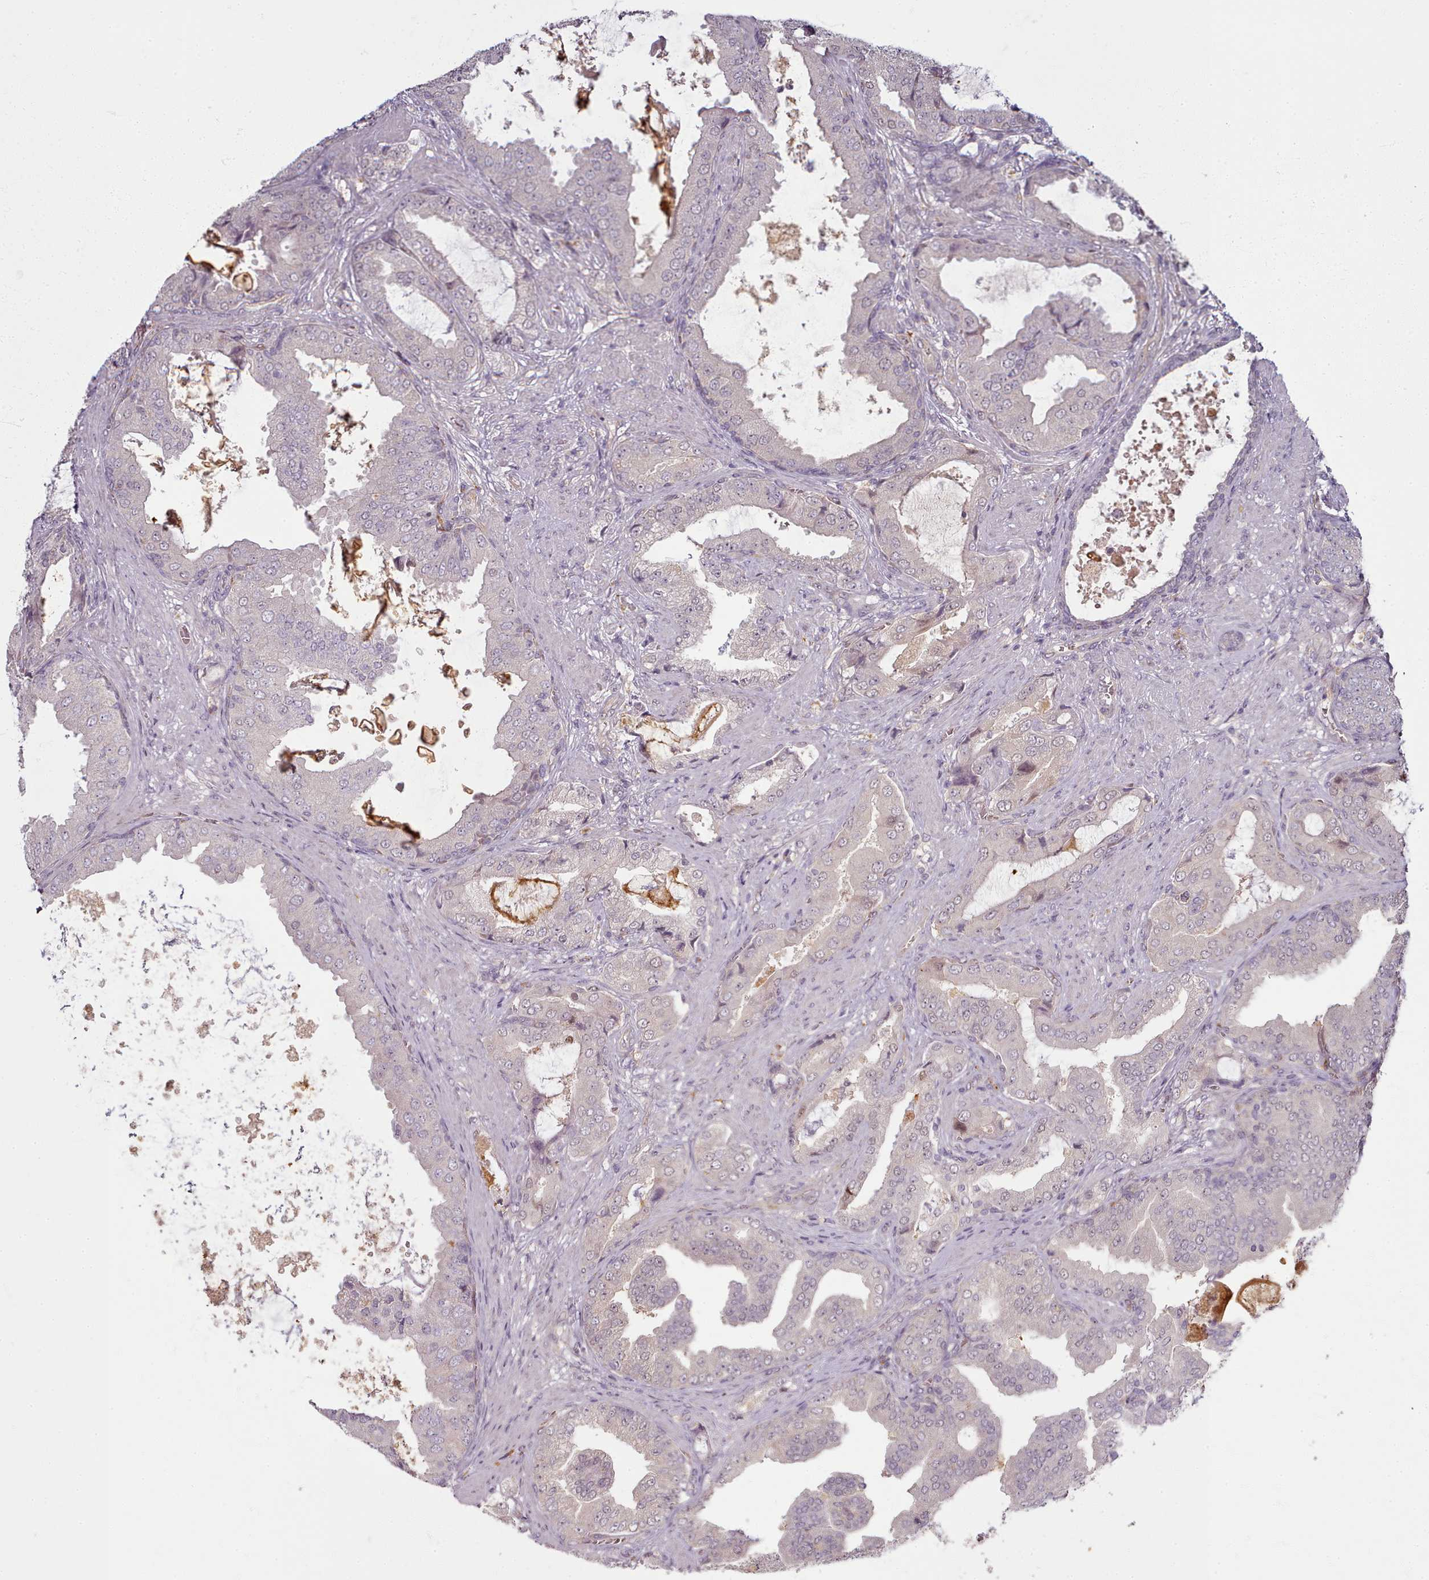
{"staining": {"intensity": "negative", "quantity": "none", "location": "none"}, "tissue": "prostate cancer", "cell_type": "Tumor cells", "image_type": "cancer", "snomed": [{"axis": "morphology", "description": "Adenocarcinoma, High grade"}, {"axis": "topography", "description": "Prostate"}], "caption": "High power microscopy micrograph of an immunohistochemistry (IHC) micrograph of high-grade adenocarcinoma (prostate), revealing no significant staining in tumor cells.", "gene": "C1QTNF5", "patient": {"sex": "male", "age": 68}}